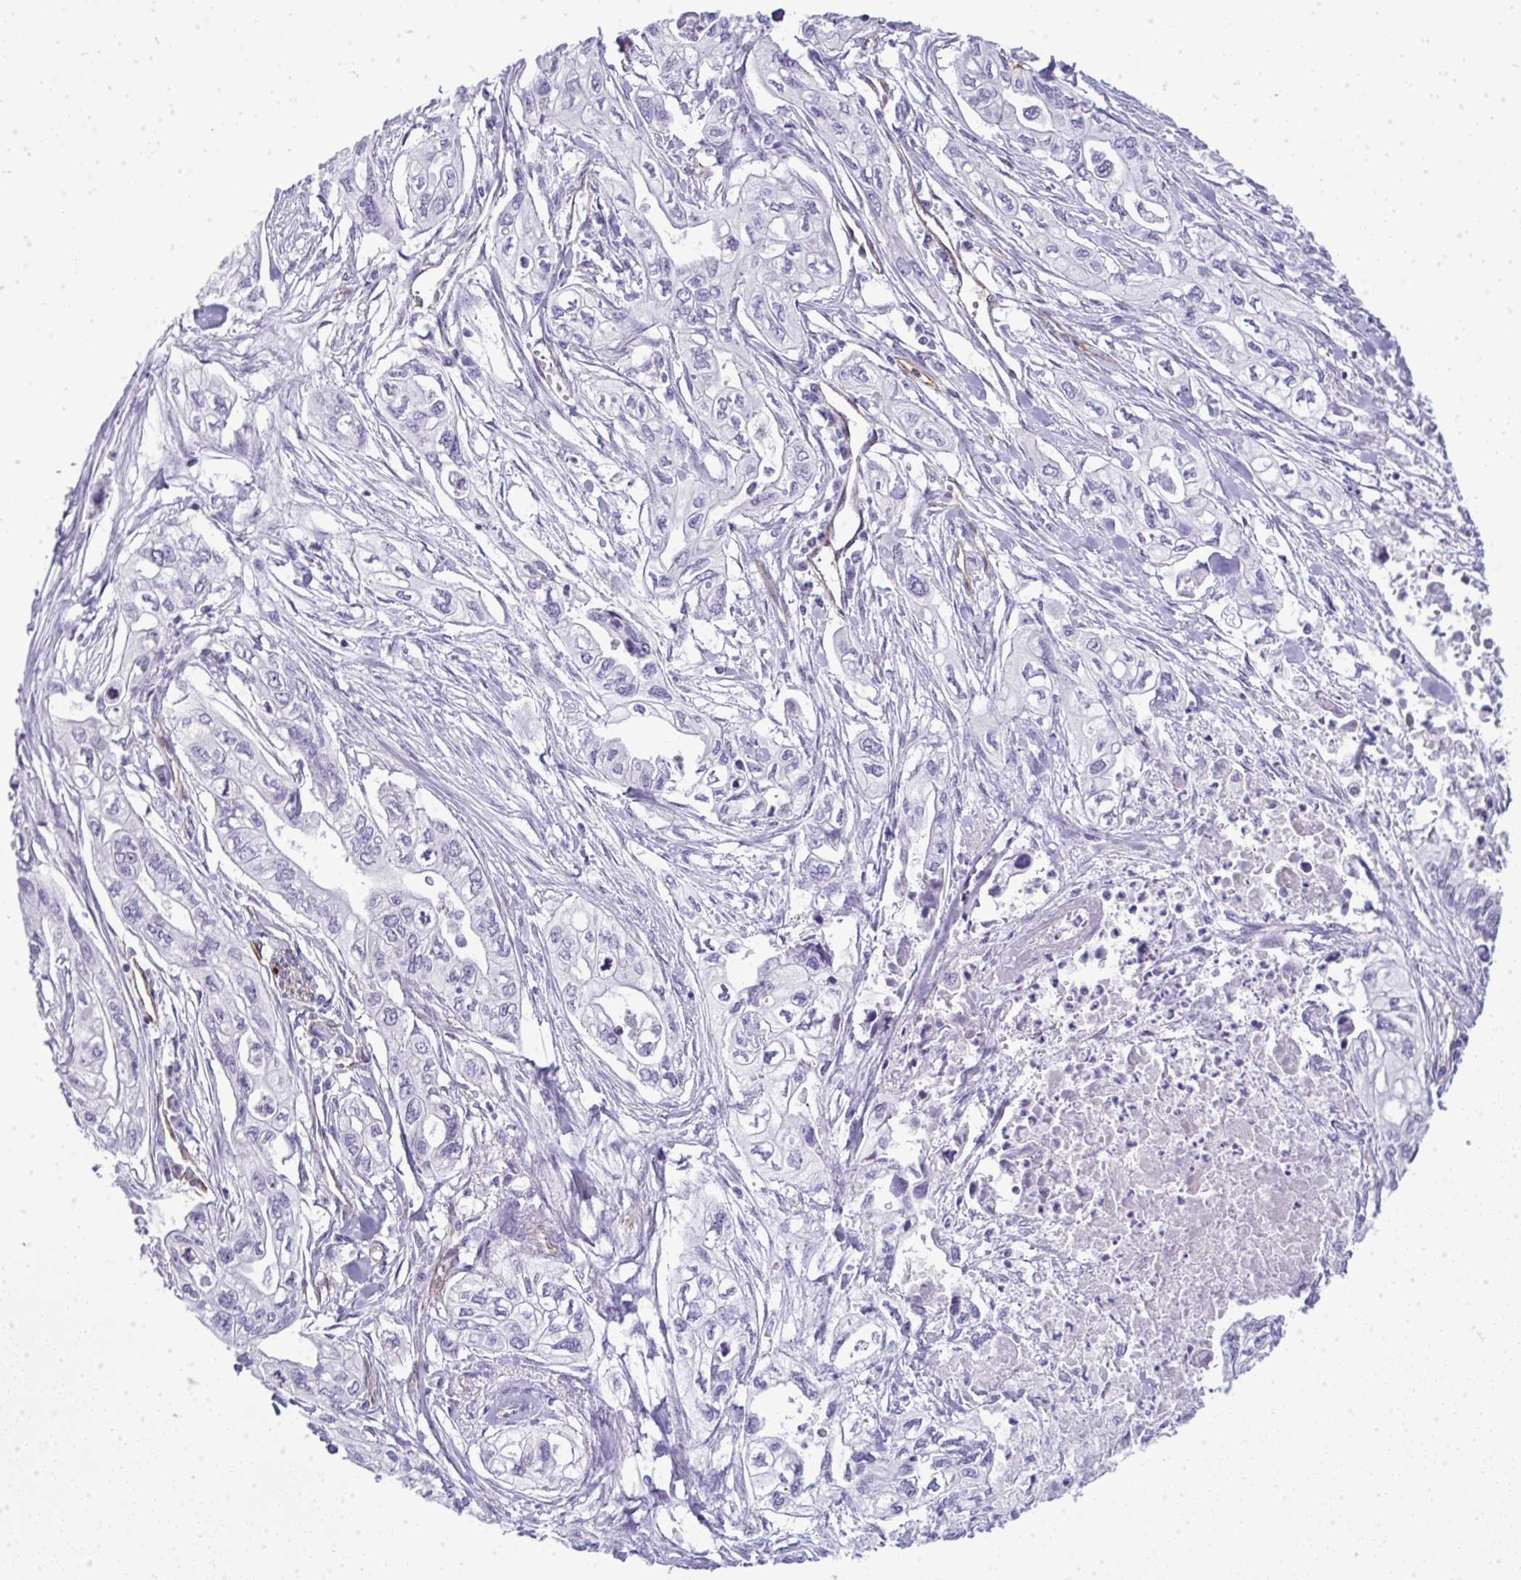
{"staining": {"intensity": "negative", "quantity": "none", "location": "none"}, "tissue": "pancreatic cancer", "cell_type": "Tumor cells", "image_type": "cancer", "snomed": [{"axis": "morphology", "description": "Adenocarcinoma, NOS"}, {"axis": "topography", "description": "Pancreas"}], "caption": "Immunohistochemistry (IHC) of pancreatic cancer demonstrates no staining in tumor cells.", "gene": "UBE2S", "patient": {"sex": "male", "age": 68}}